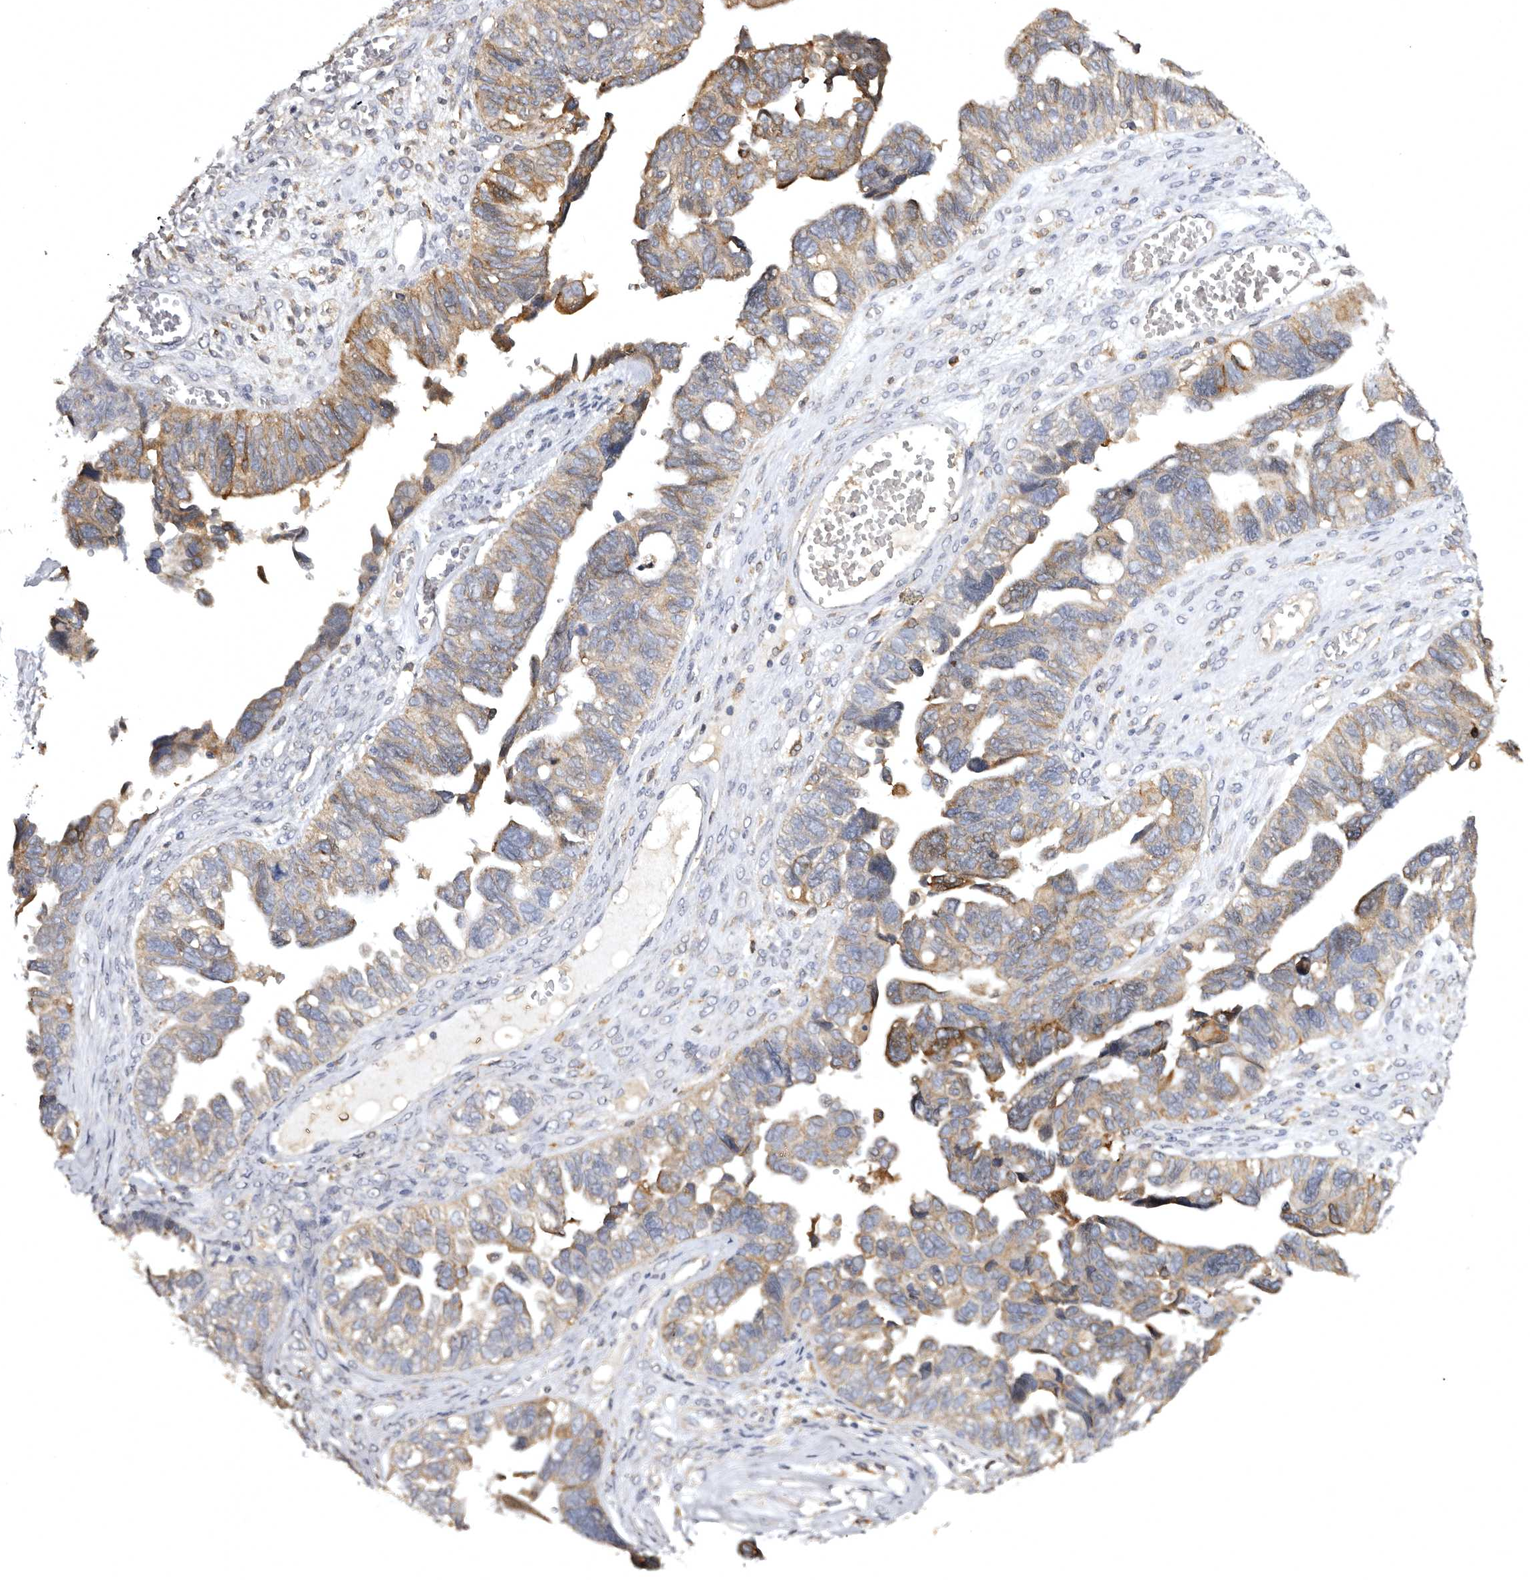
{"staining": {"intensity": "moderate", "quantity": "25%-75%", "location": "cytoplasmic/membranous"}, "tissue": "ovarian cancer", "cell_type": "Tumor cells", "image_type": "cancer", "snomed": [{"axis": "morphology", "description": "Cystadenocarcinoma, serous, NOS"}, {"axis": "topography", "description": "Ovary"}], "caption": "IHC staining of ovarian cancer (serous cystadenocarcinoma), which exhibits medium levels of moderate cytoplasmic/membranous expression in about 25%-75% of tumor cells indicating moderate cytoplasmic/membranous protein staining. The staining was performed using DAB (brown) for protein detection and nuclei were counterstained in hematoxylin (blue).", "gene": "INKA2", "patient": {"sex": "female", "age": 79}}